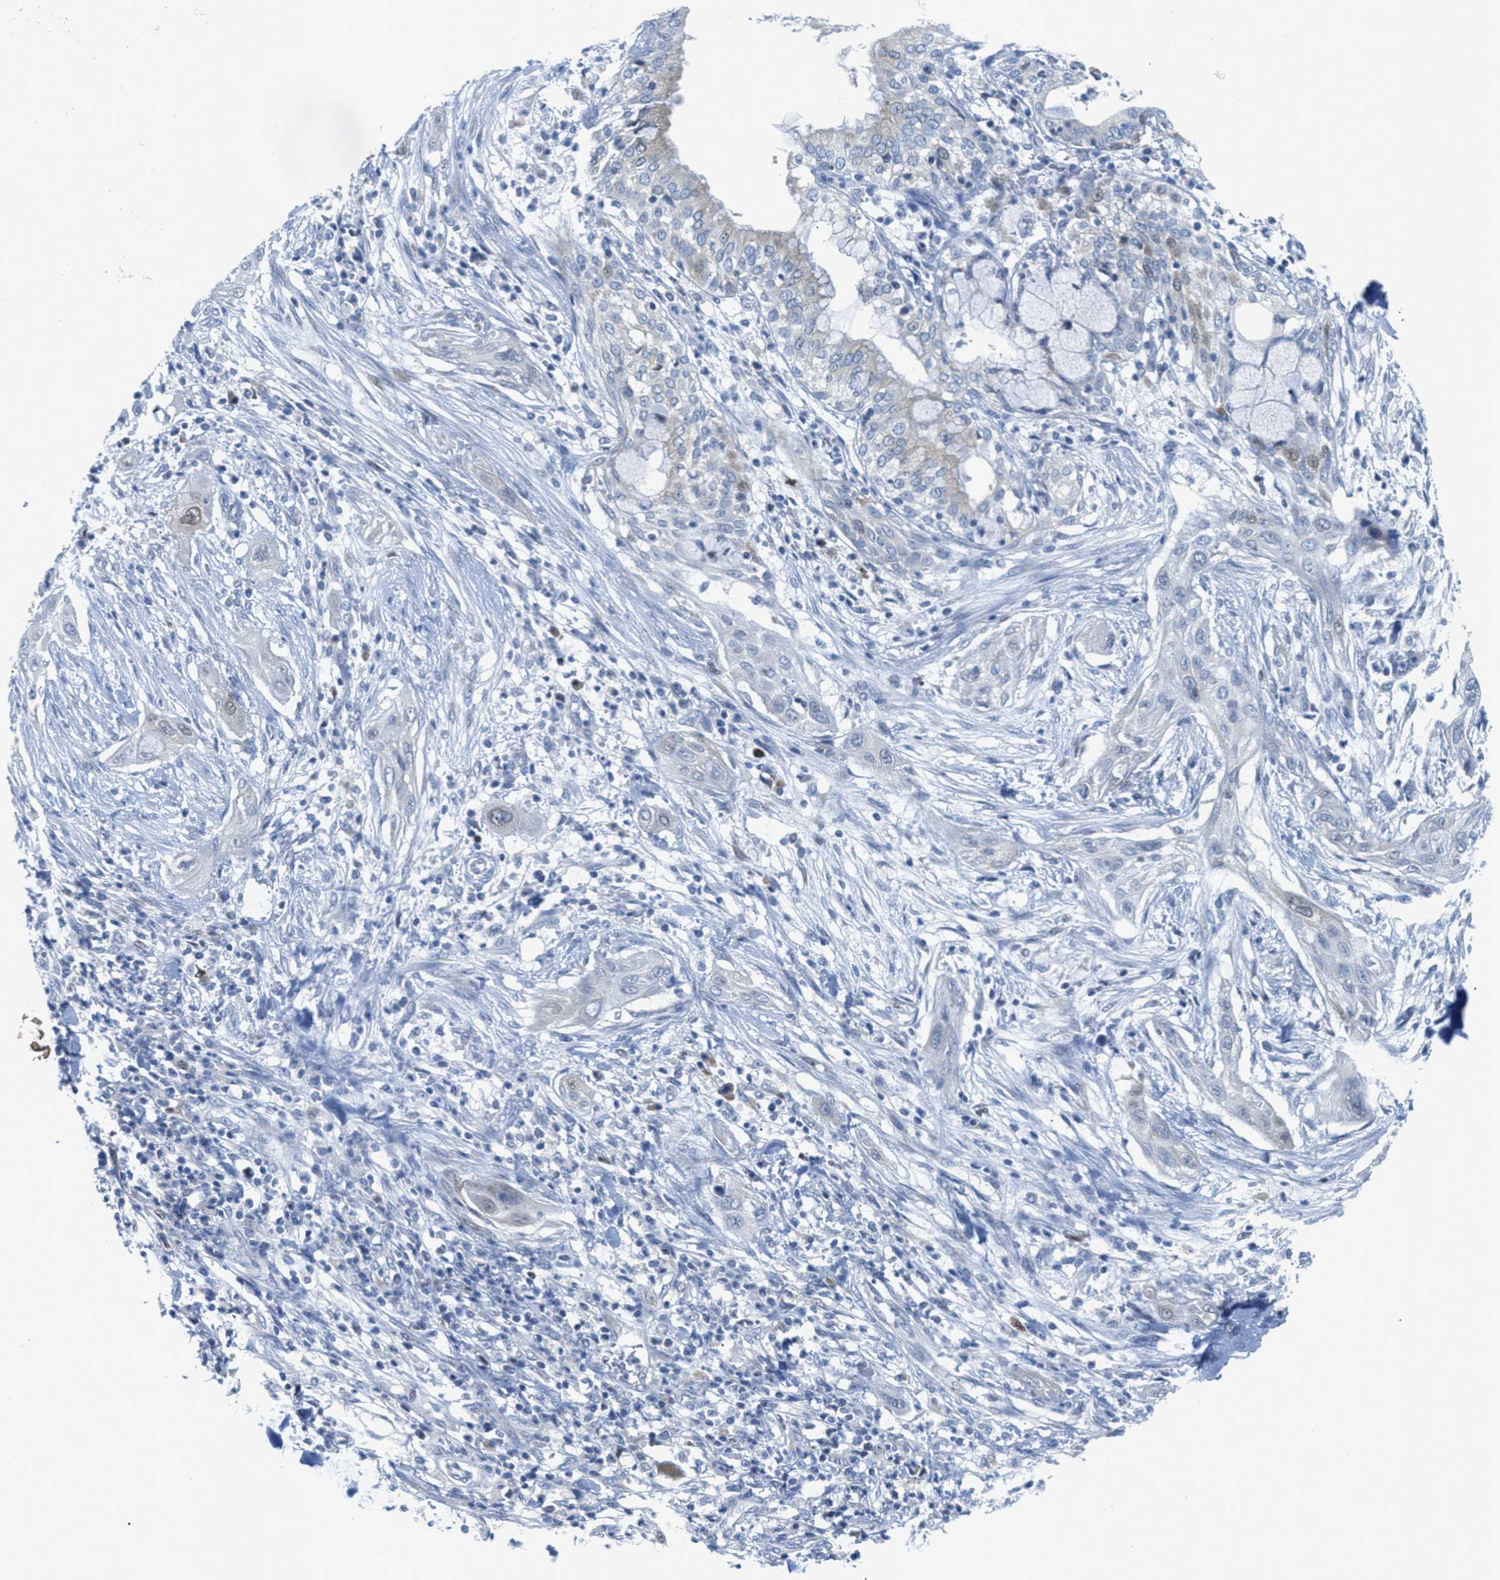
{"staining": {"intensity": "weak", "quantity": "<25%", "location": "cytoplasmic/membranous"}, "tissue": "lung cancer", "cell_type": "Tumor cells", "image_type": "cancer", "snomed": [{"axis": "morphology", "description": "Squamous cell carcinoma, NOS"}, {"axis": "topography", "description": "Lung"}], "caption": "Tumor cells show no significant positivity in lung cancer. (Stains: DAB immunohistochemistry with hematoxylin counter stain, Microscopy: brightfield microscopy at high magnification).", "gene": "ORC6", "patient": {"sex": "female", "age": 47}}